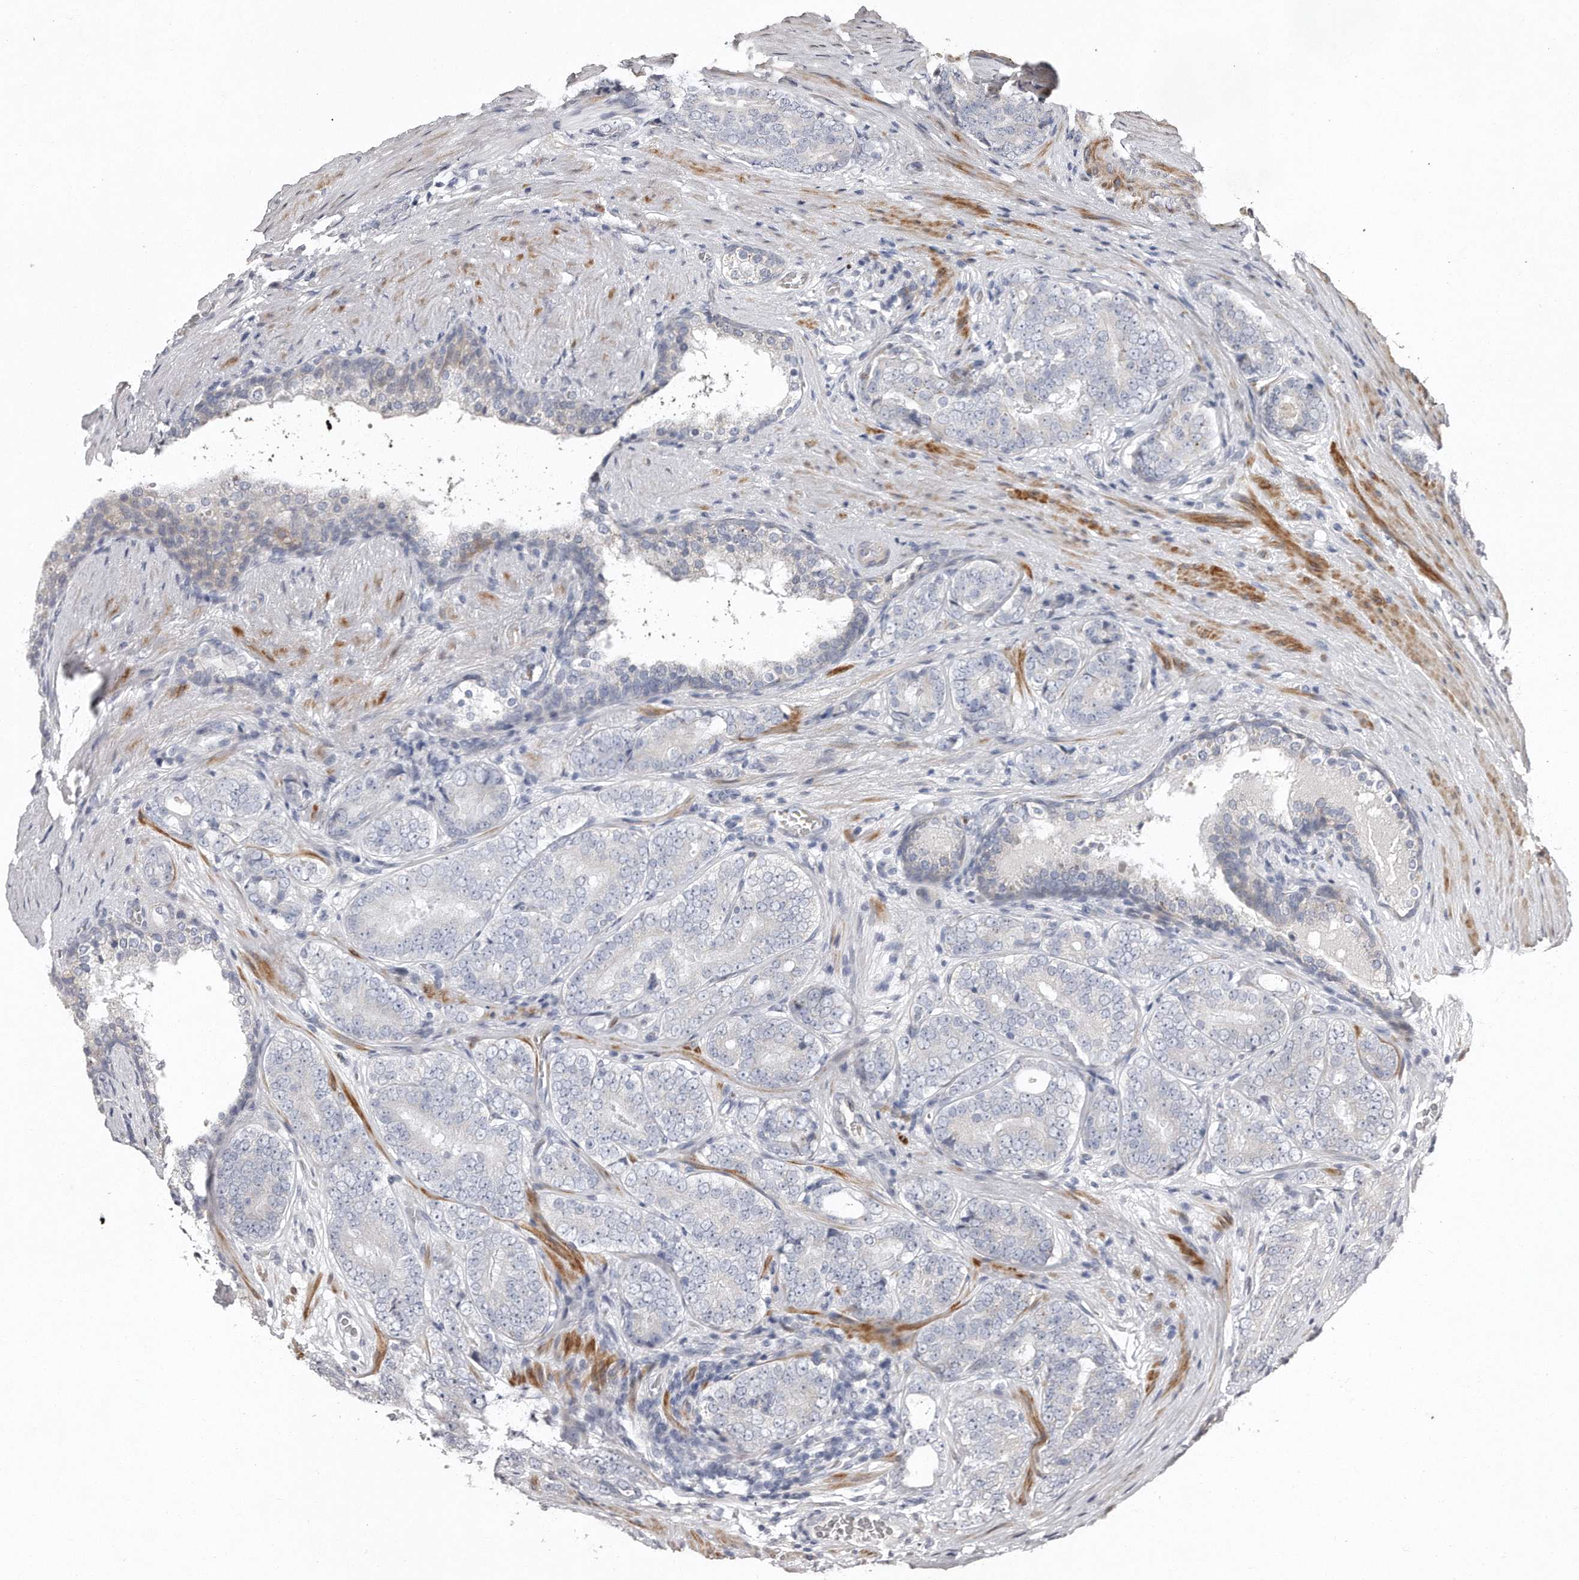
{"staining": {"intensity": "negative", "quantity": "none", "location": "none"}, "tissue": "prostate cancer", "cell_type": "Tumor cells", "image_type": "cancer", "snomed": [{"axis": "morphology", "description": "Adenocarcinoma, High grade"}, {"axis": "topography", "description": "Prostate"}], "caption": "Human prostate cancer (high-grade adenocarcinoma) stained for a protein using IHC demonstrates no positivity in tumor cells.", "gene": "TECR", "patient": {"sex": "male", "age": 56}}